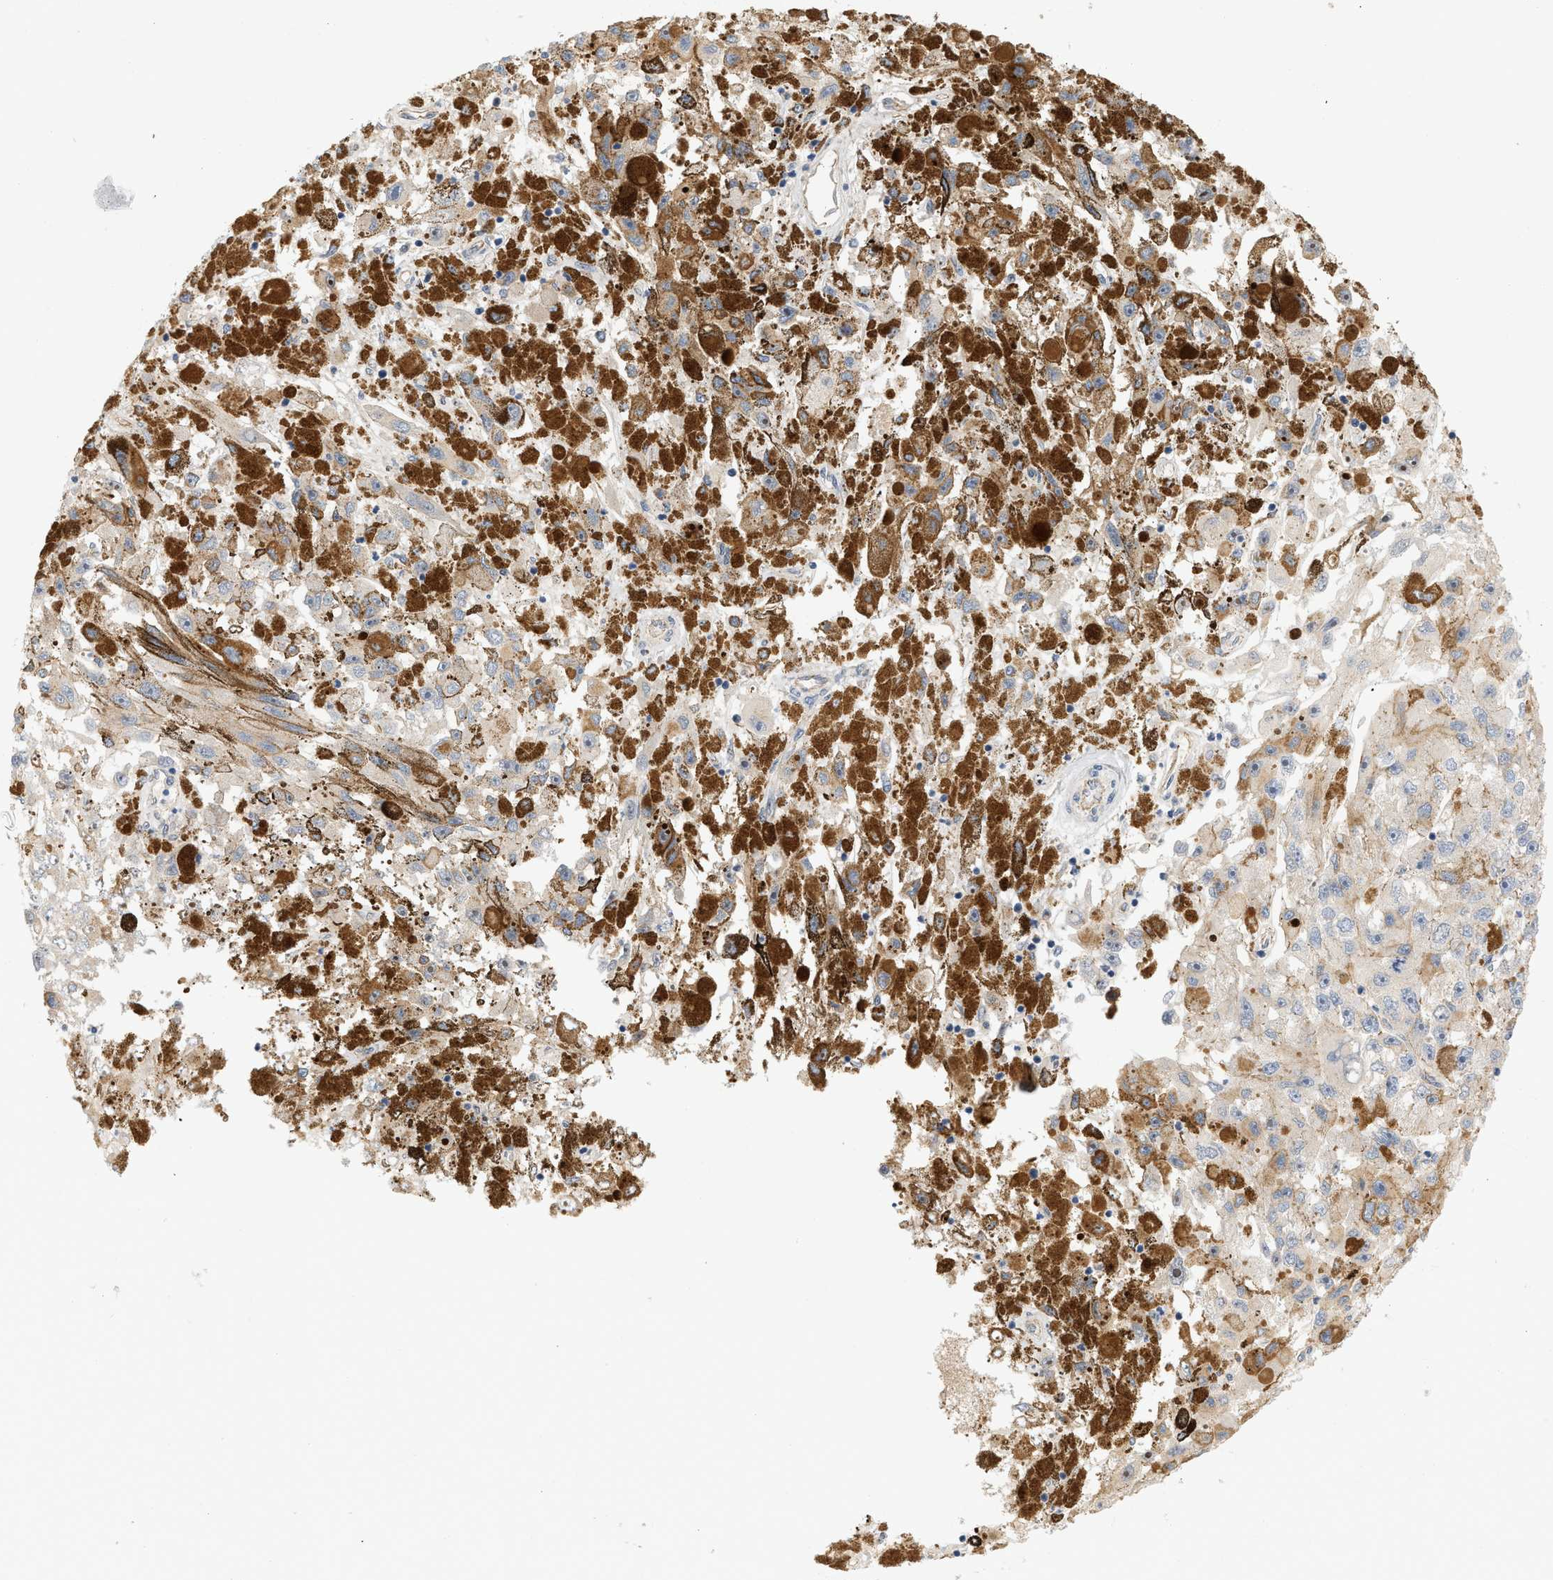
{"staining": {"intensity": "weak", "quantity": "<25%", "location": "cytoplasmic/membranous"}, "tissue": "melanoma", "cell_type": "Tumor cells", "image_type": "cancer", "snomed": [{"axis": "morphology", "description": "Malignant melanoma, NOS"}, {"axis": "topography", "description": "Skin"}], "caption": "IHC of human malignant melanoma shows no staining in tumor cells.", "gene": "CTXN1", "patient": {"sex": "female", "age": 104}}